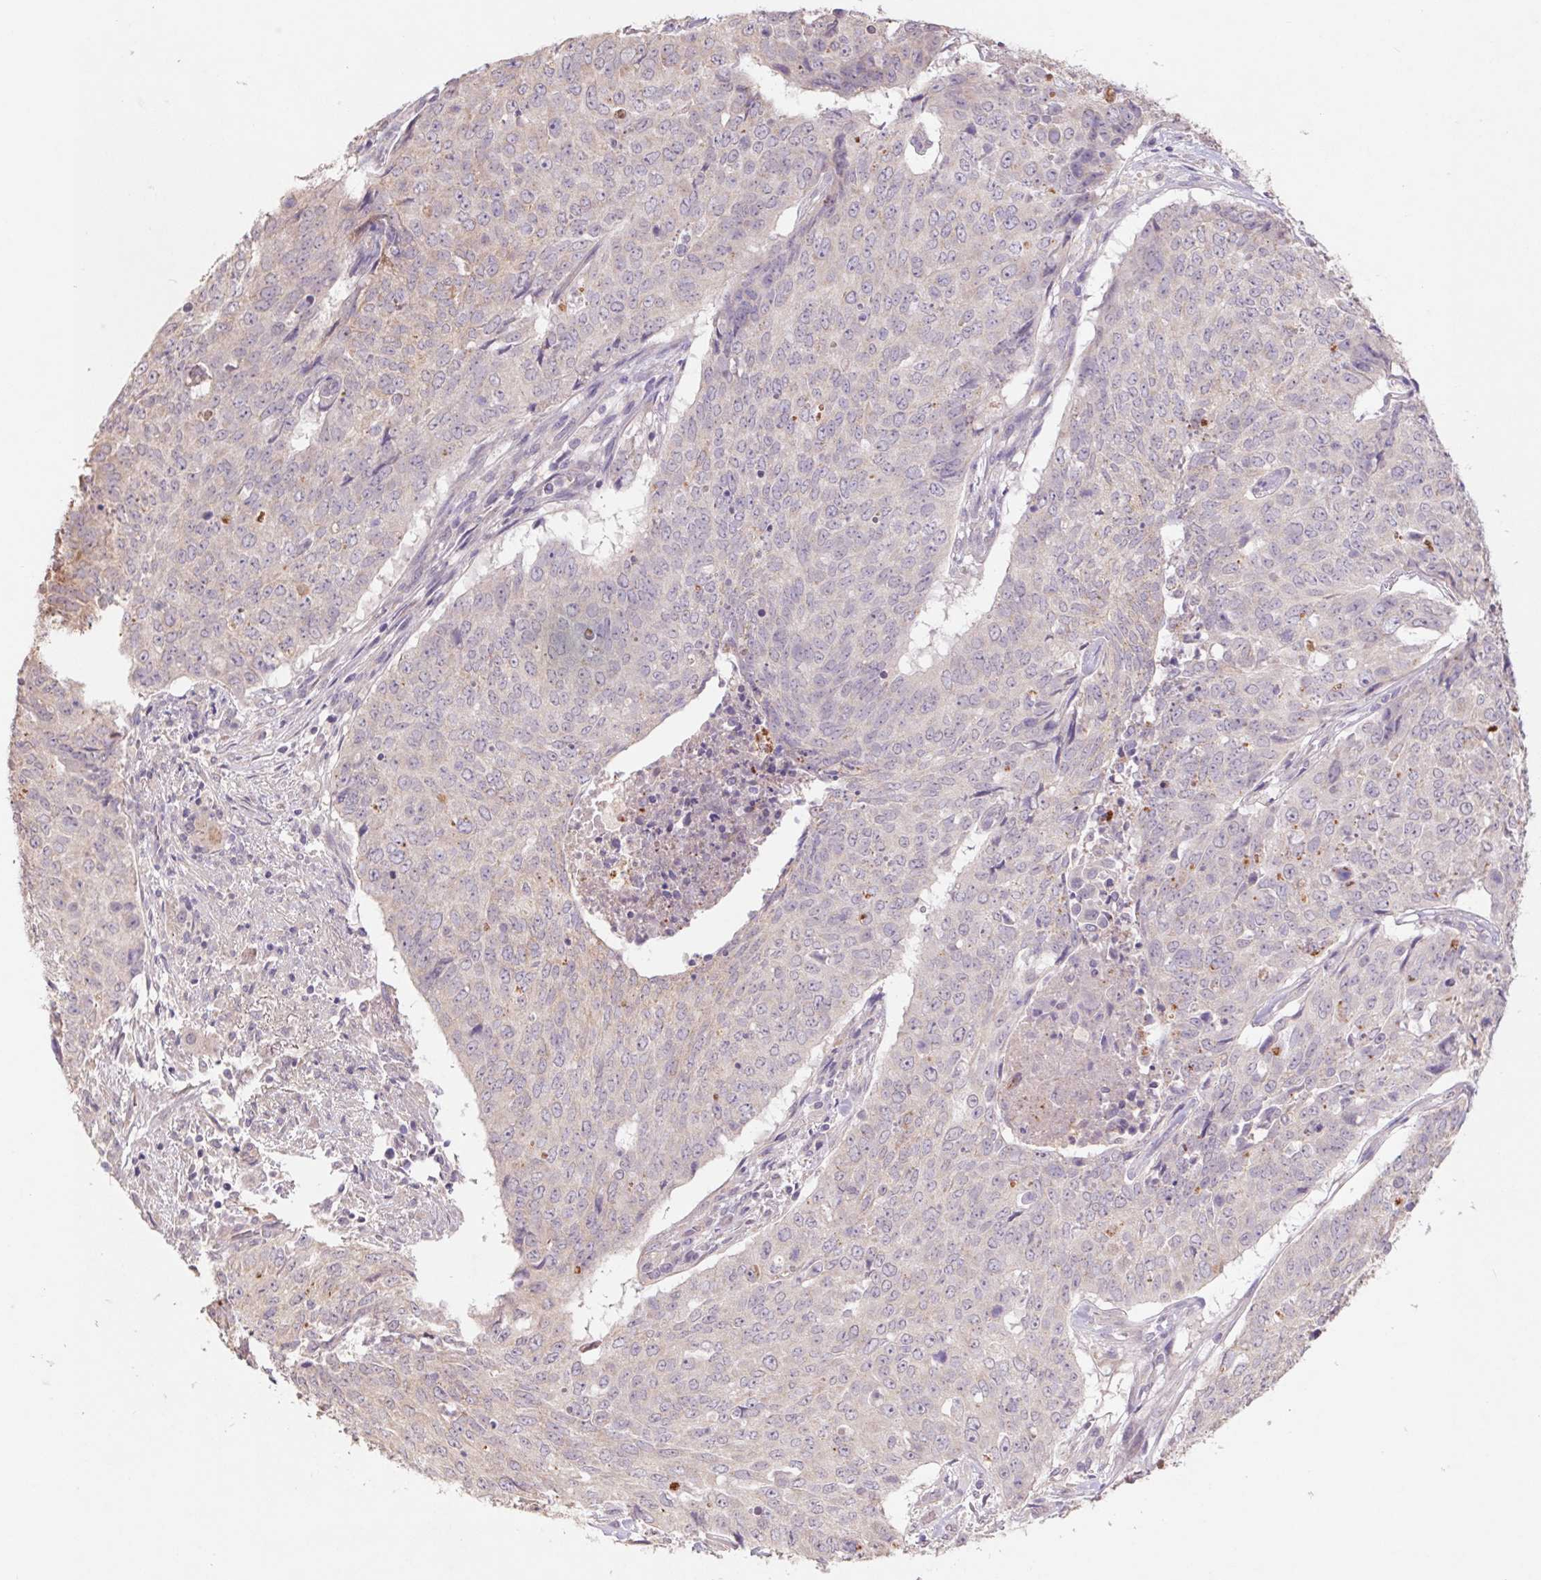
{"staining": {"intensity": "weak", "quantity": "<25%", "location": "cytoplasmic/membranous"}, "tissue": "lung cancer", "cell_type": "Tumor cells", "image_type": "cancer", "snomed": [{"axis": "morphology", "description": "Normal tissue, NOS"}, {"axis": "morphology", "description": "Squamous cell carcinoma, NOS"}, {"axis": "topography", "description": "Bronchus"}, {"axis": "topography", "description": "Lung"}], "caption": "Immunohistochemistry image of neoplastic tissue: lung cancer stained with DAB reveals no significant protein staining in tumor cells.", "gene": "GRM2", "patient": {"sex": "male", "age": 64}}